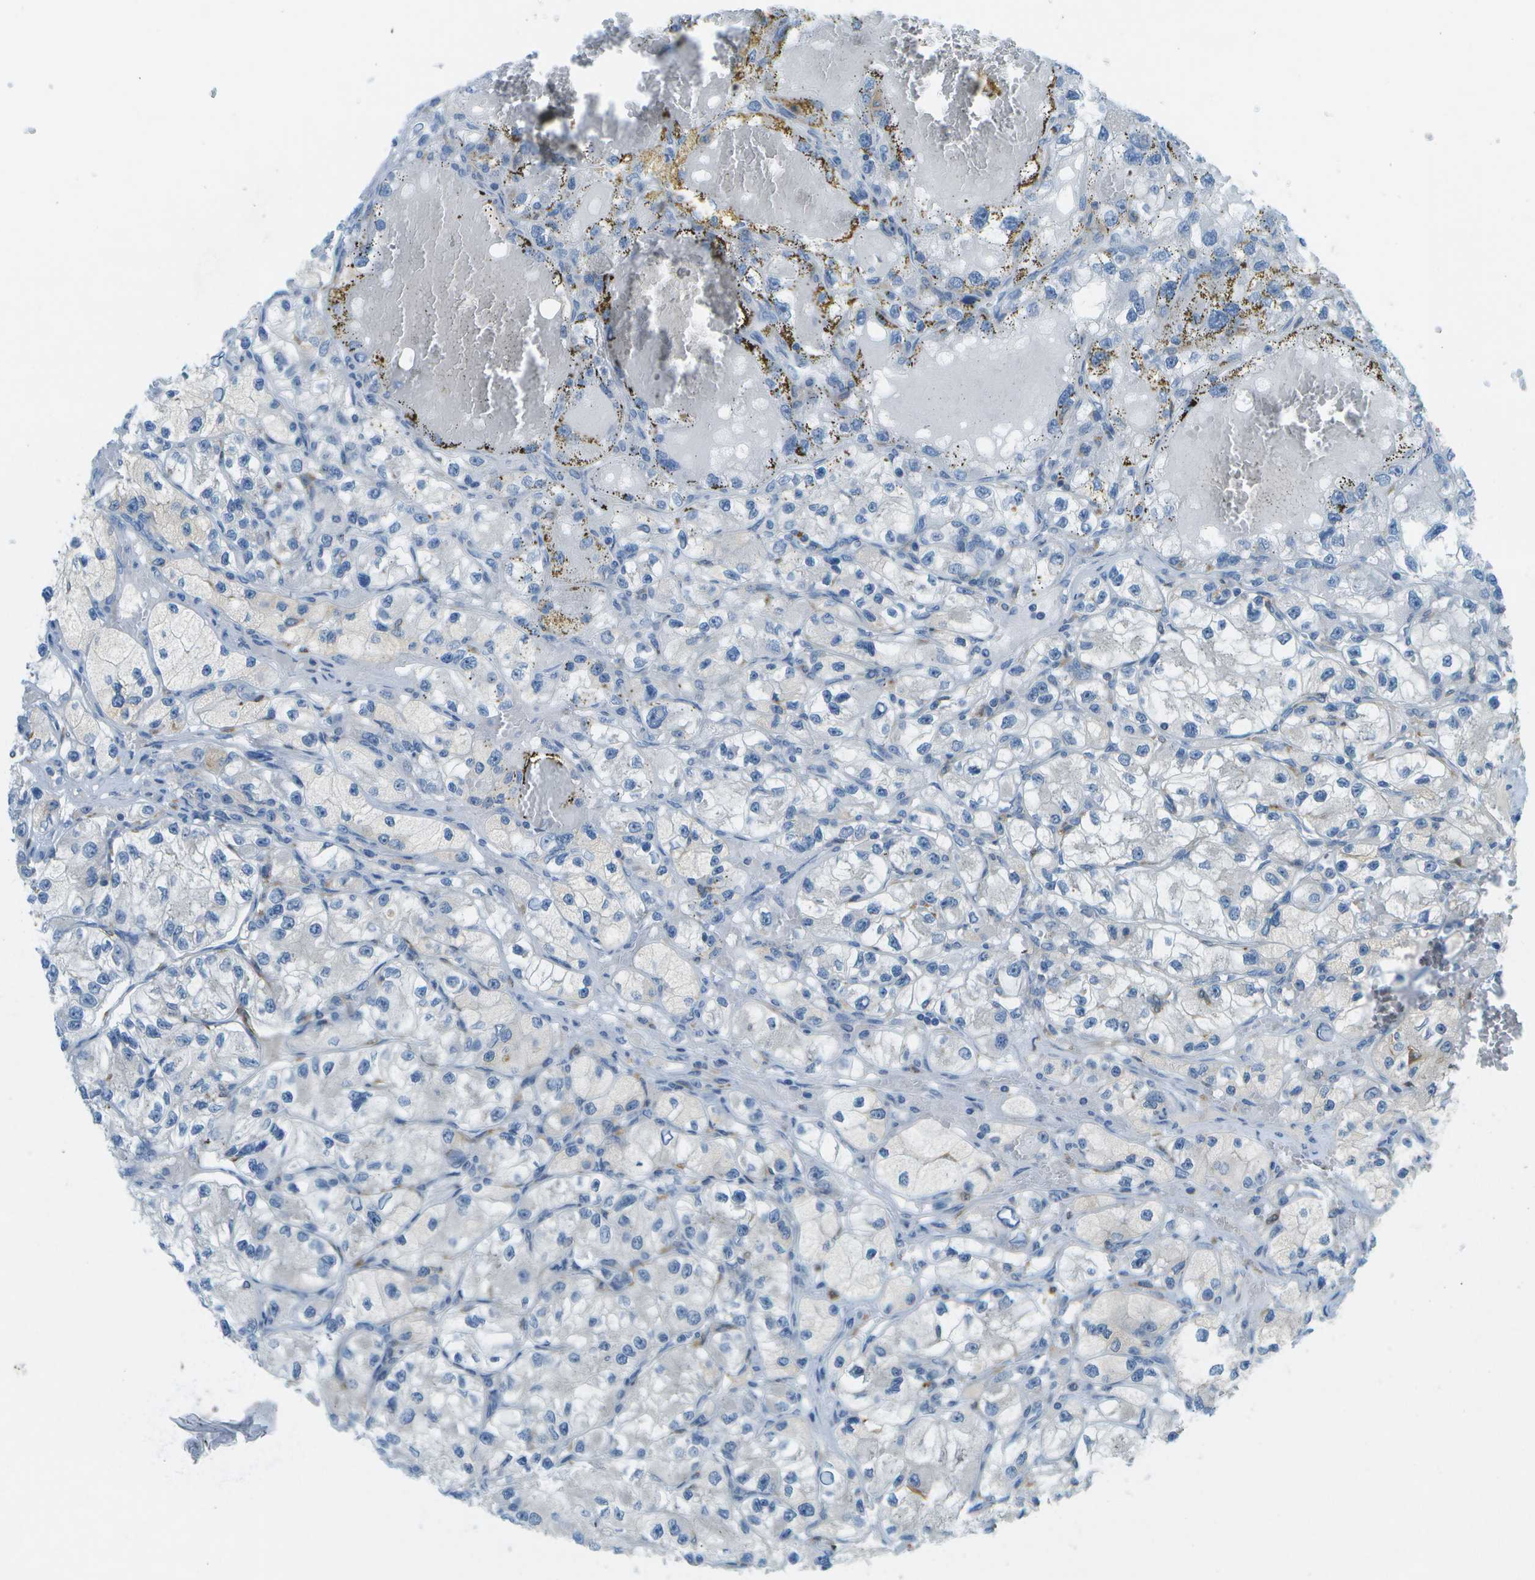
{"staining": {"intensity": "negative", "quantity": "none", "location": "none"}, "tissue": "renal cancer", "cell_type": "Tumor cells", "image_type": "cancer", "snomed": [{"axis": "morphology", "description": "Adenocarcinoma, NOS"}, {"axis": "topography", "description": "Kidney"}], "caption": "This is an immunohistochemistry micrograph of human adenocarcinoma (renal). There is no expression in tumor cells.", "gene": "CDH23", "patient": {"sex": "female", "age": 57}}